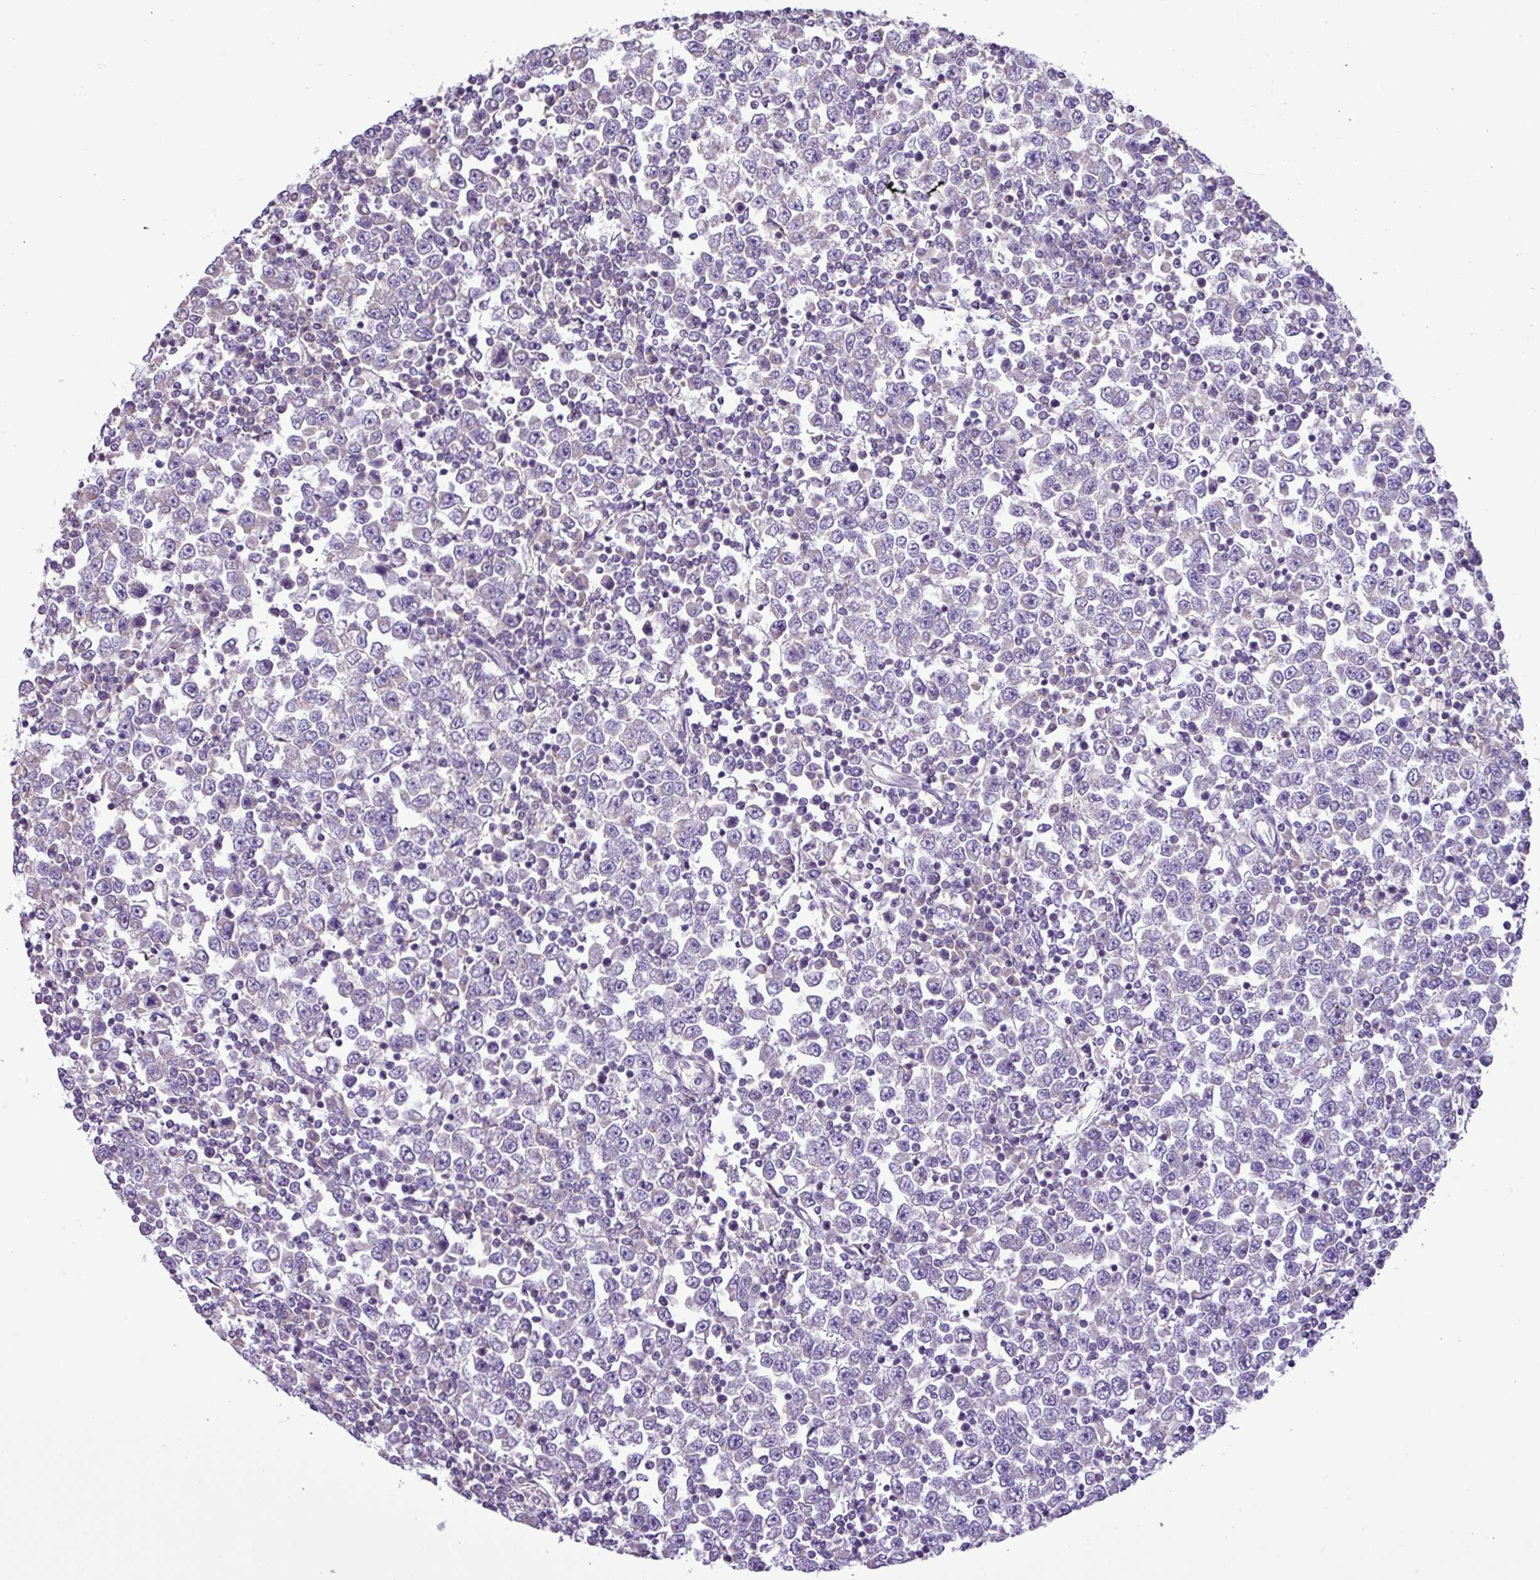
{"staining": {"intensity": "negative", "quantity": "none", "location": "none"}, "tissue": "testis cancer", "cell_type": "Tumor cells", "image_type": "cancer", "snomed": [{"axis": "morphology", "description": "Seminoma, NOS"}, {"axis": "topography", "description": "Testis"}], "caption": "Protein analysis of testis cancer exhibits no significant expression in tumor cells. (DAB (3,3'-diaminobenzidine) immunohistochemistry (IHC), high magnification).", "gene": "FAM183A", "patient": {"sex": "male", "age": 65}}